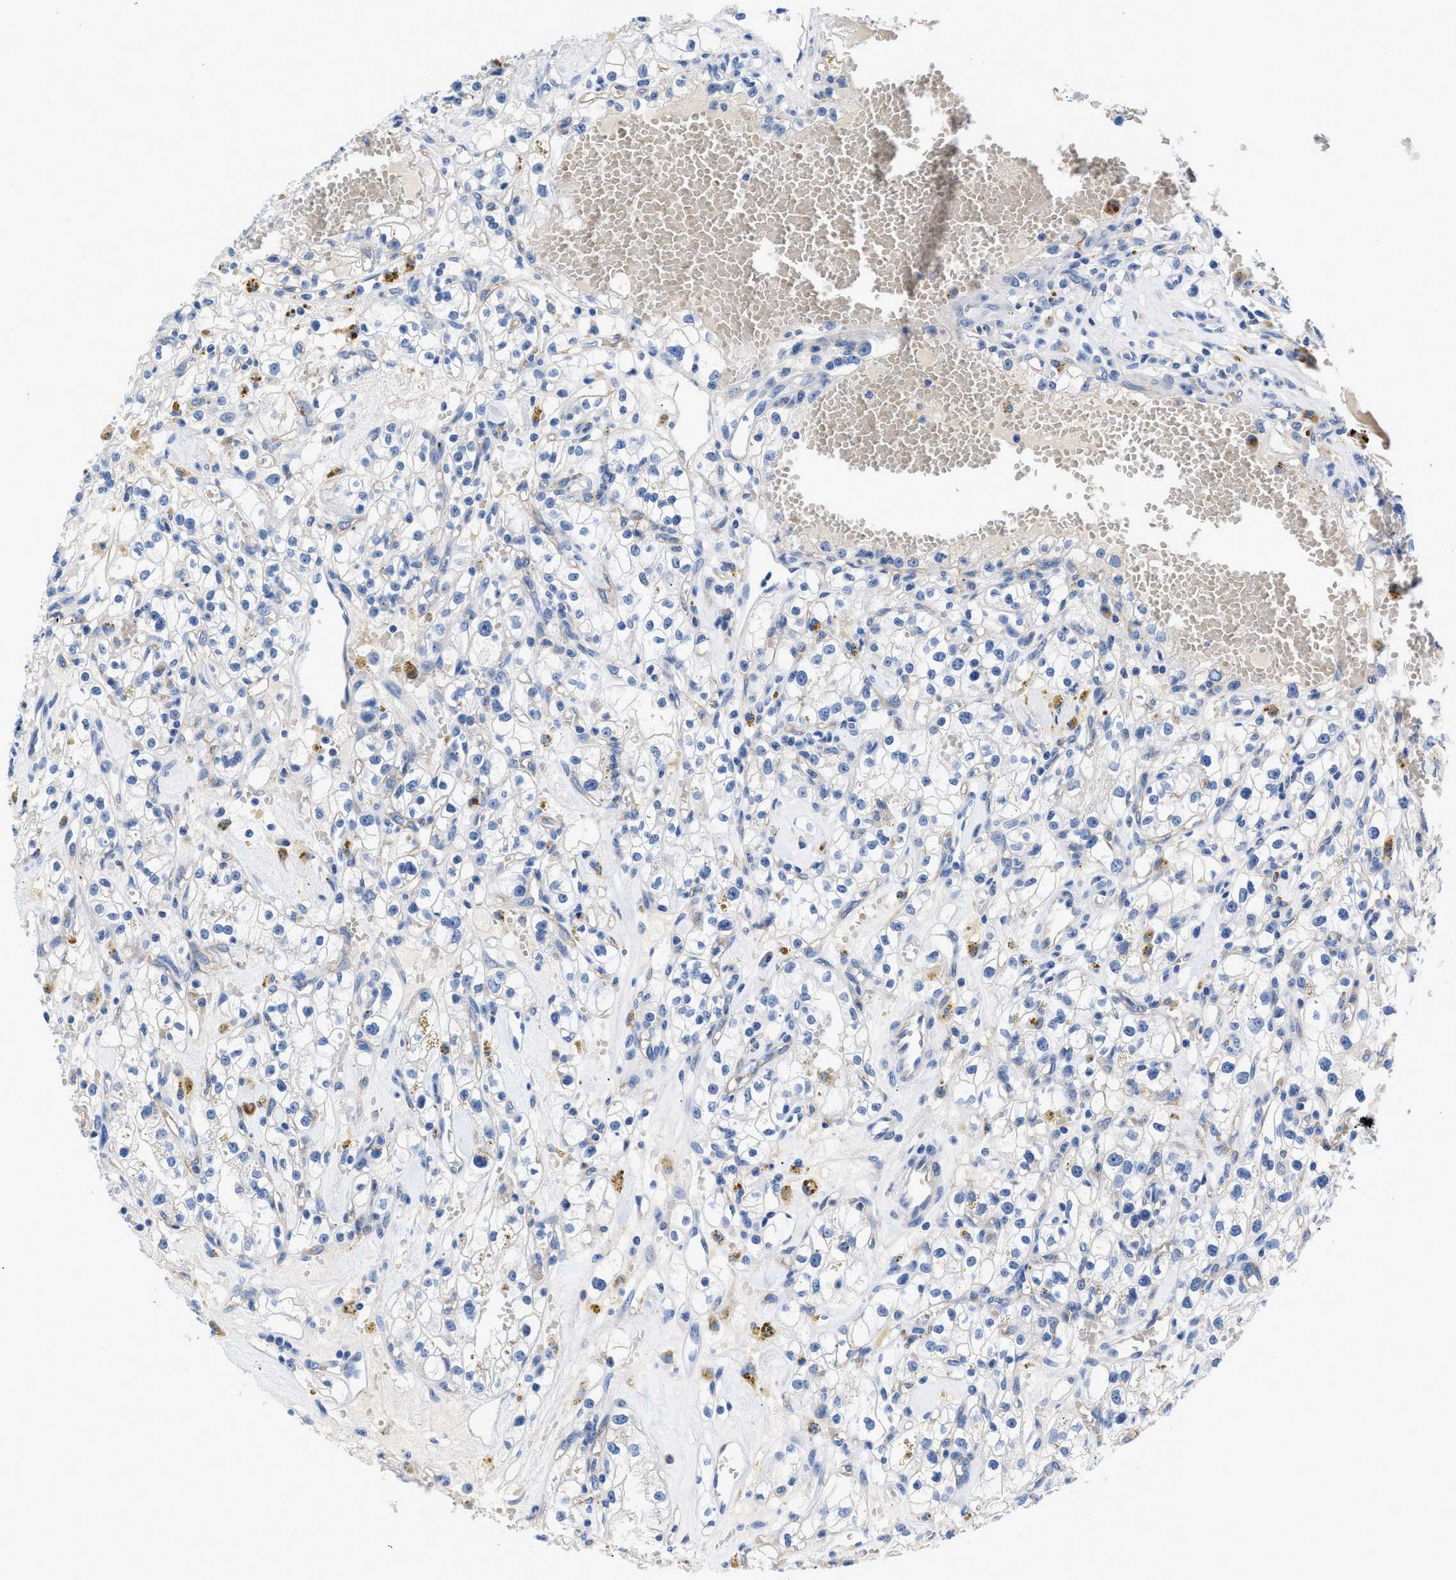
{"staining": {"intensity": "negative", "quantity": "none", "location": "none"}, "tissue": "renal cancer", "cell_type": "Tumor cells", "image_type": "cancer", "snomed": [{"axis": "morphology", "description": "Adenocarcinoma, NOS"}, {"axis": "topography", "description": "Kidney"}], "caption": "Micrograph shows no significant protein staining in tumor cells of renal adenocarcinoma.", "gene": "SLFN13", "patient": {"sex": "male", "age": 56}}